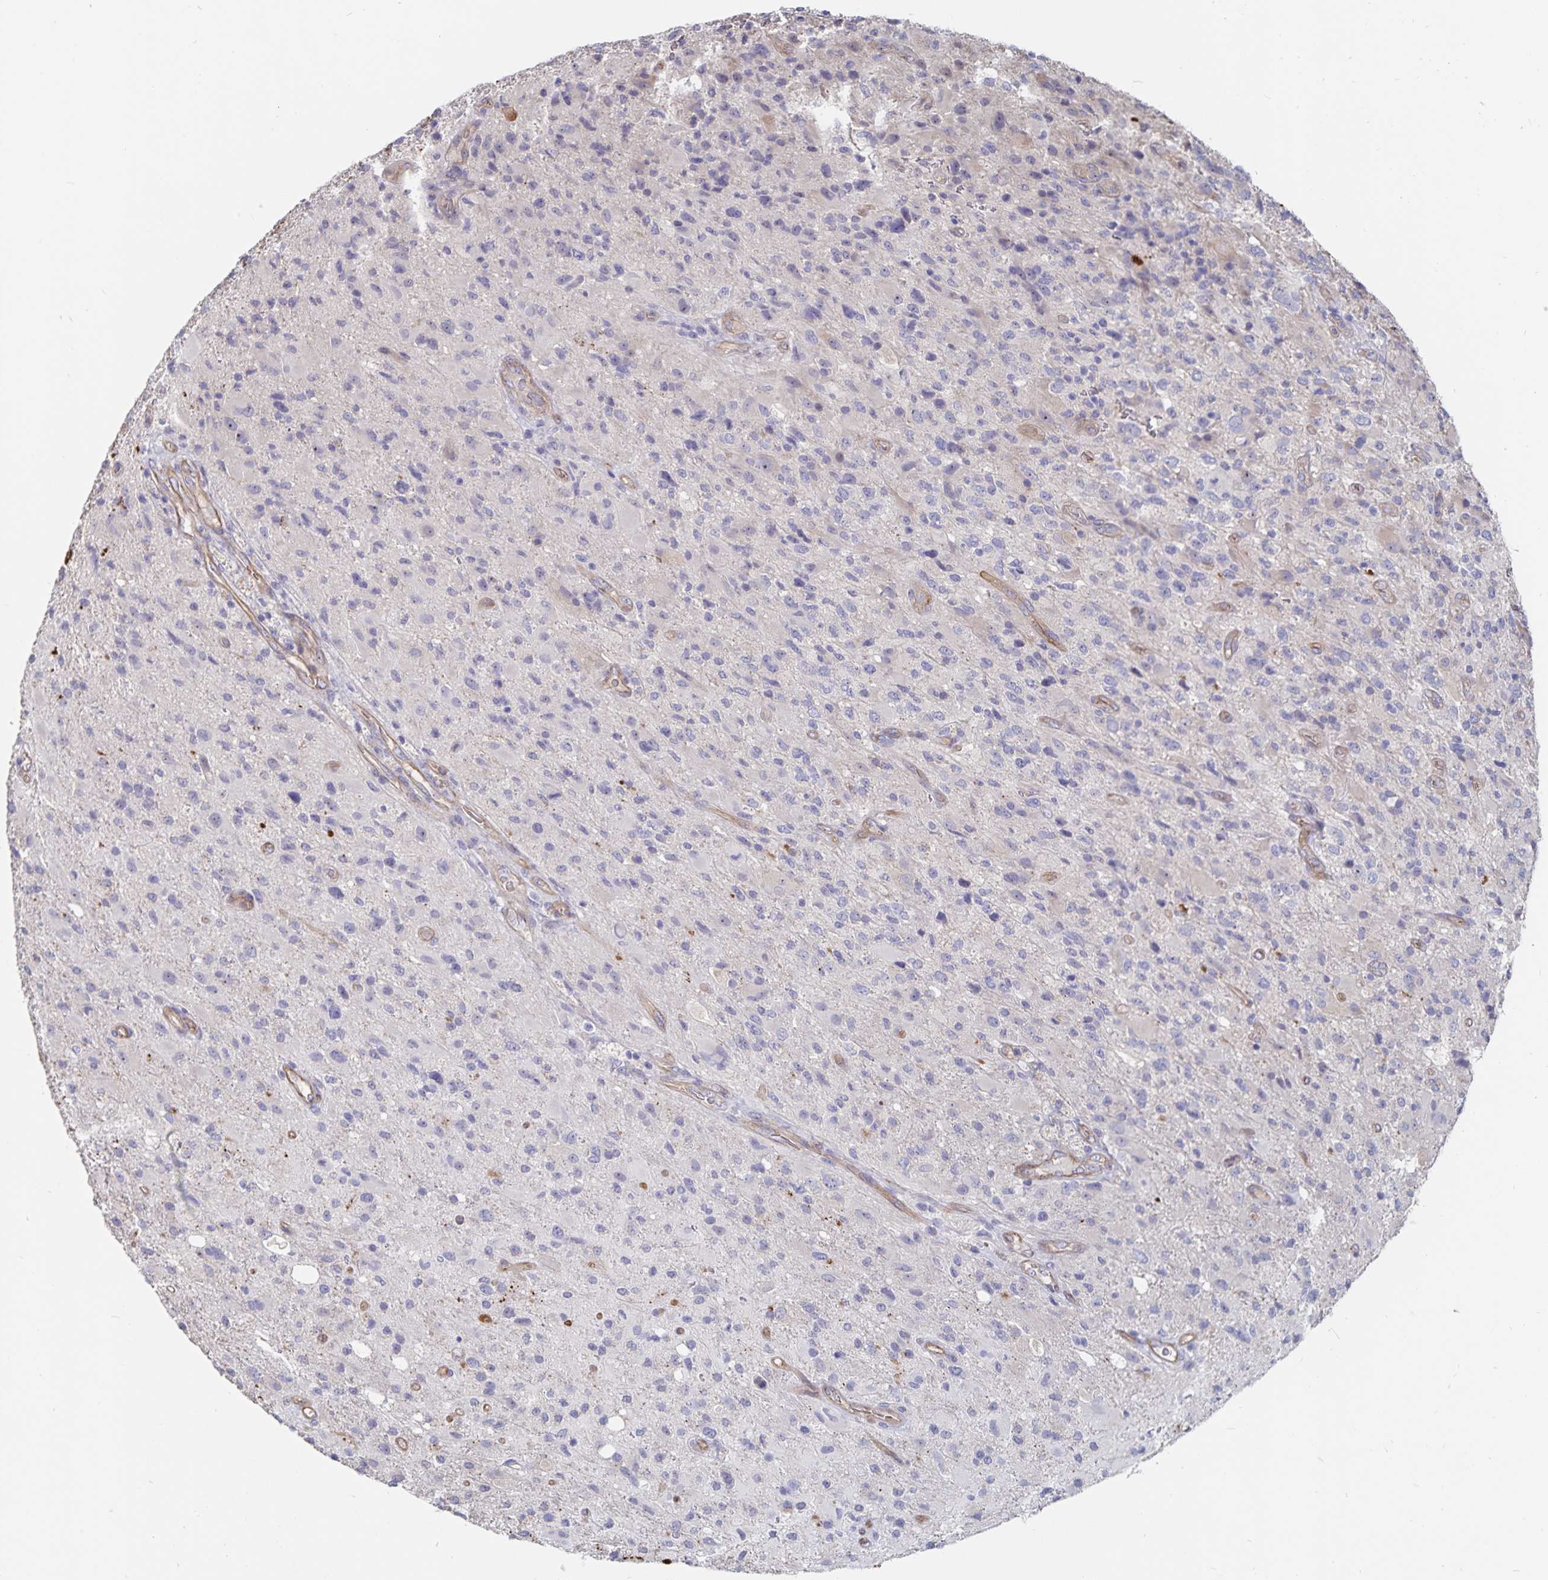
{"staining": {"intensity": "negative", "quantity": "none", "location": "none"}, "tissue": "glioma", "cell_type": "Tumor cells", "image_type": "cancer", "snomed": [{"axis": "morphology", "description": "Glioma, malignant, High grade"}, {"axis": "topography", "description": "Brain"}], "caption": "An IHC histopathology image of glioma is shown. There is no staining in tumor cells of glioma.", "gene": "SSTR1", "patient": {"sex": "male", "age": 53}}